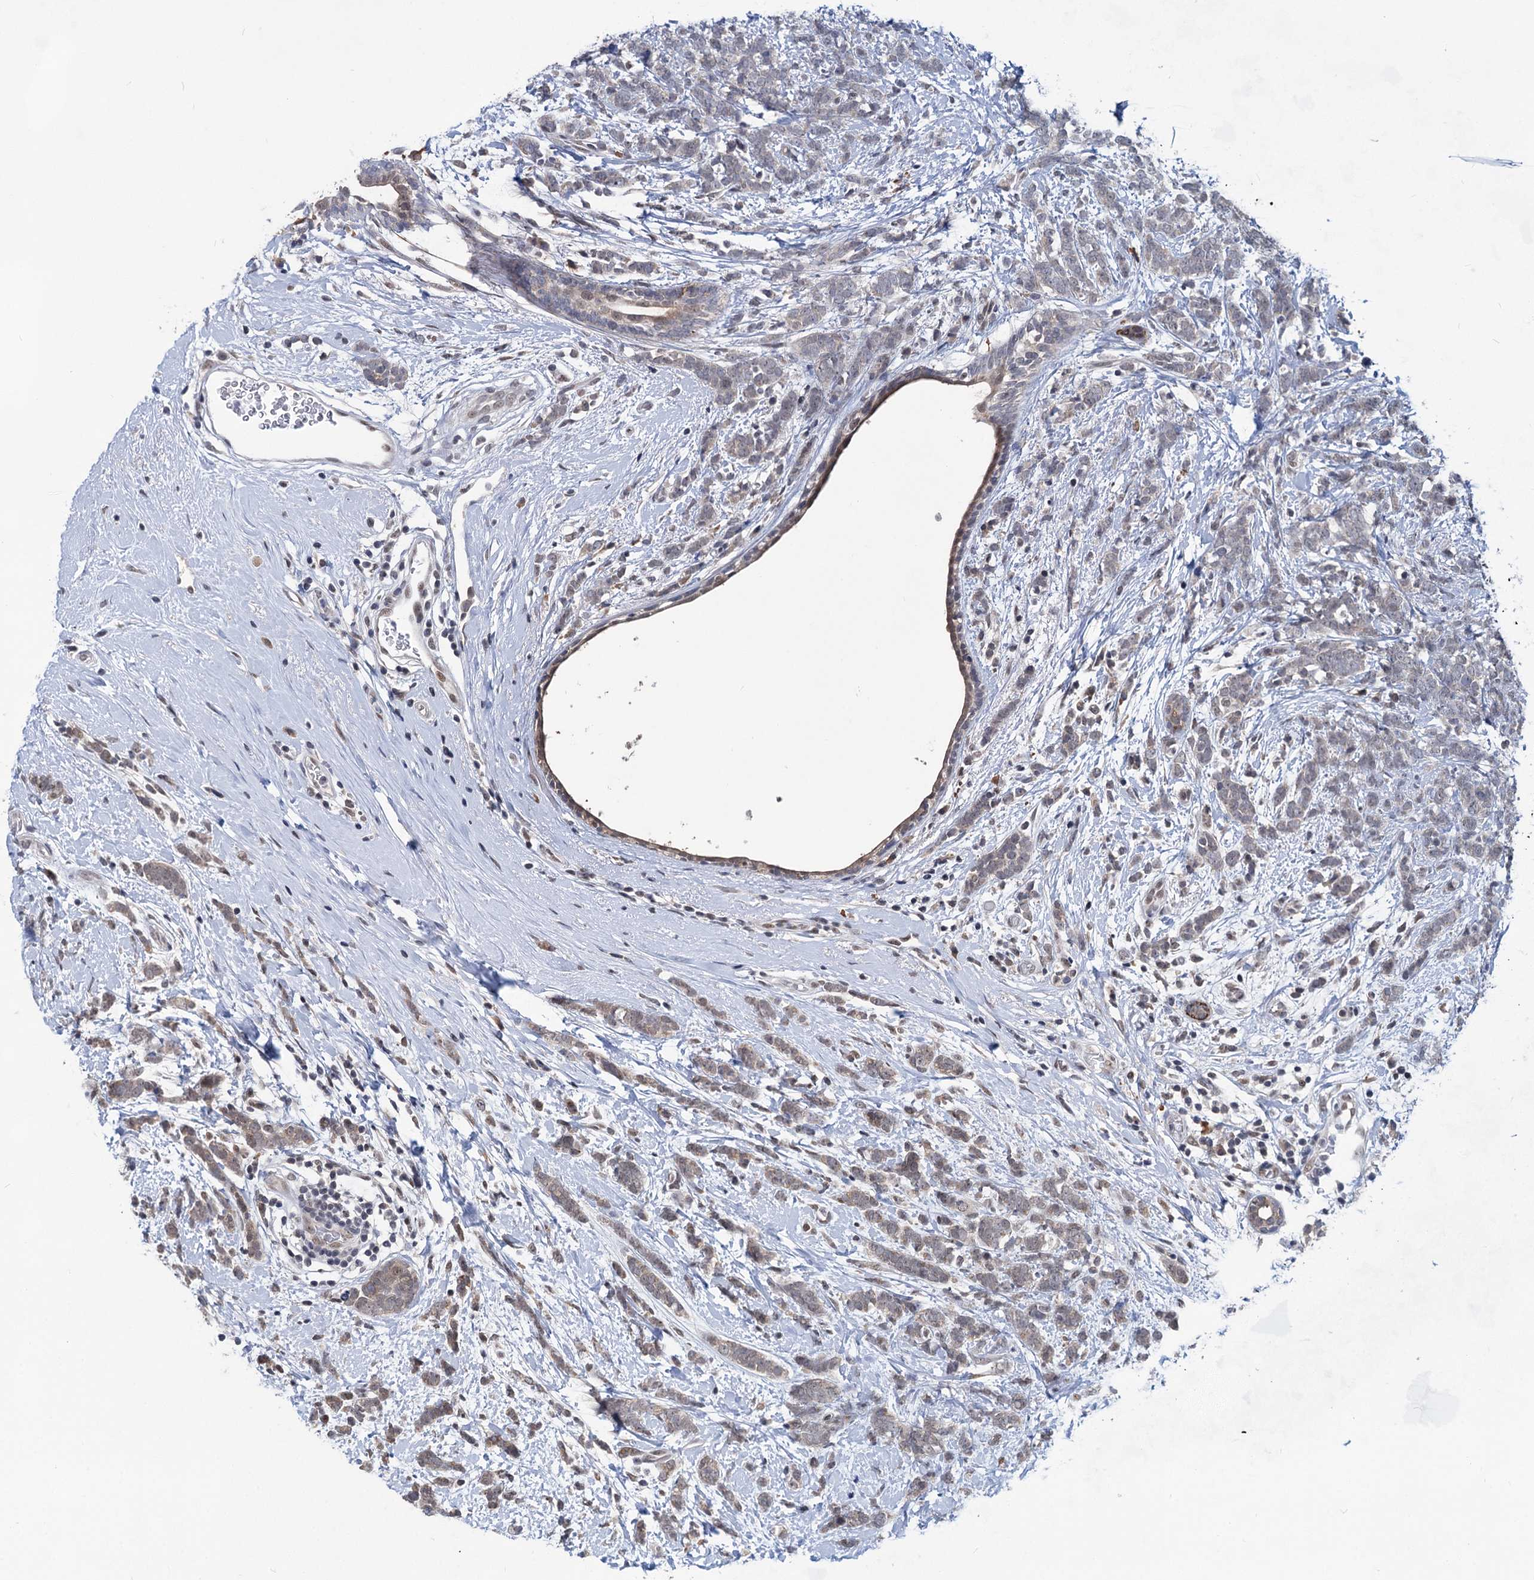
{"staining": {"intensity": "weak", "quantity": "<25%", "location": "cytoplasmic/membranous"}, "tissue": "breast cancer", "cell_type": "Tumor cells", "image_type": "cancer", "snomed": [{"axis": "morphology", "description": "Lobular carcinoma"}, {"axis": "topography", "description": "Breast"}], "caption": "Immunohistochemical staining of human breast cancer displays no significant expression in tumor cells. (DAB immunohistochemistry (IHC), high magnification).", "gene": "TTC17", "patient": {"sex": "female", "age": 58}}